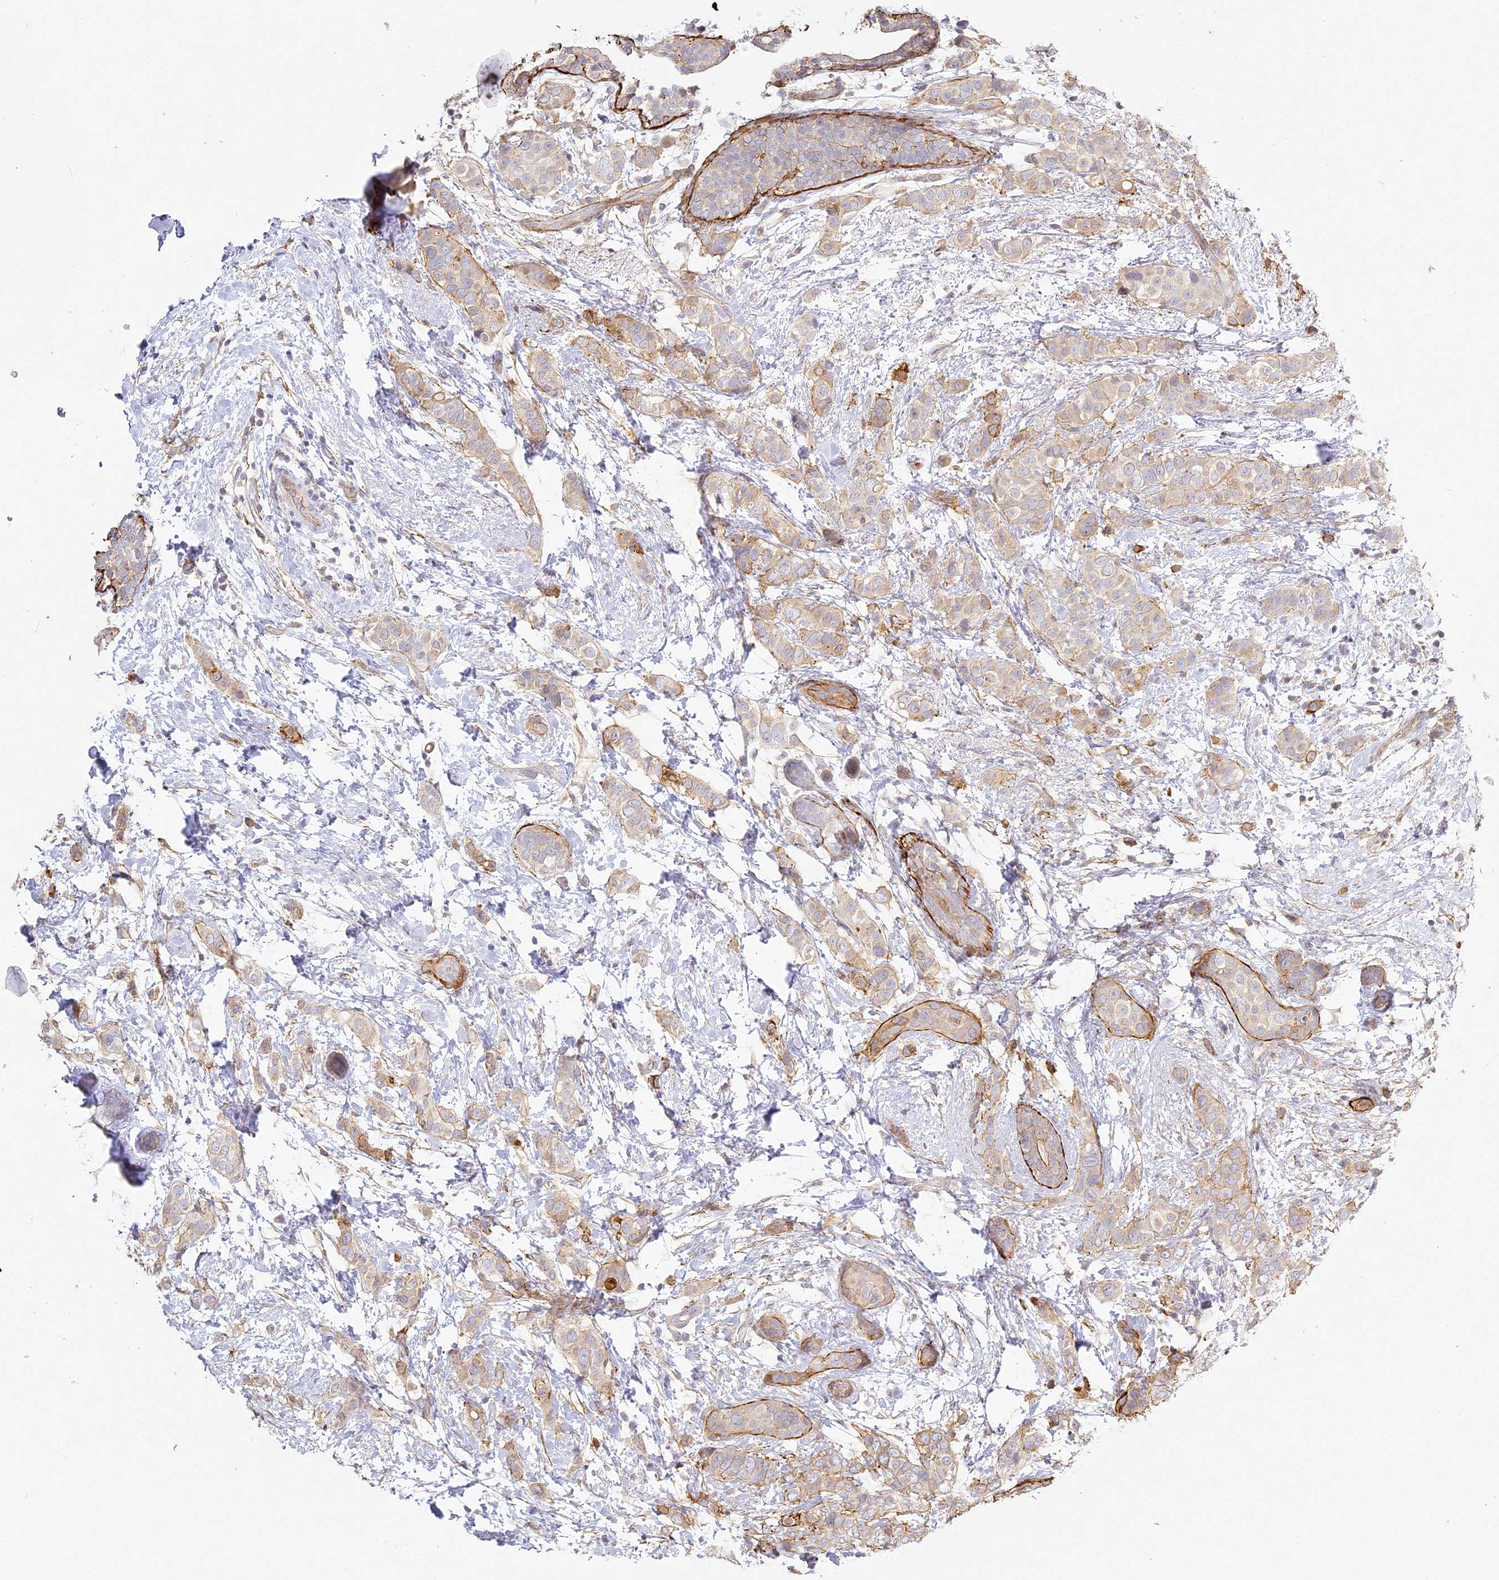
{"staining": {"intensity": "weak", "quantity": "25%-75%", "location": "cytoplasmic/membranous"}, "tissue": "breast cancer", "cell_type": "Tumor cells", "image_type": "cancer", "snomed": [{"axis": "morphology", "description": "Lobular carcinoma"}, {"axis": "topography", "description": "Breast"}], "caption": "Immunohistochemistry (IHC) (DAB) staining of human breast cancer reveals weak cytoplasmic/membranous protein positivity in approximately 25%-75% of tumor cells.", "gene": "MED28", "patient": {"sex": "female", "age": 51}}